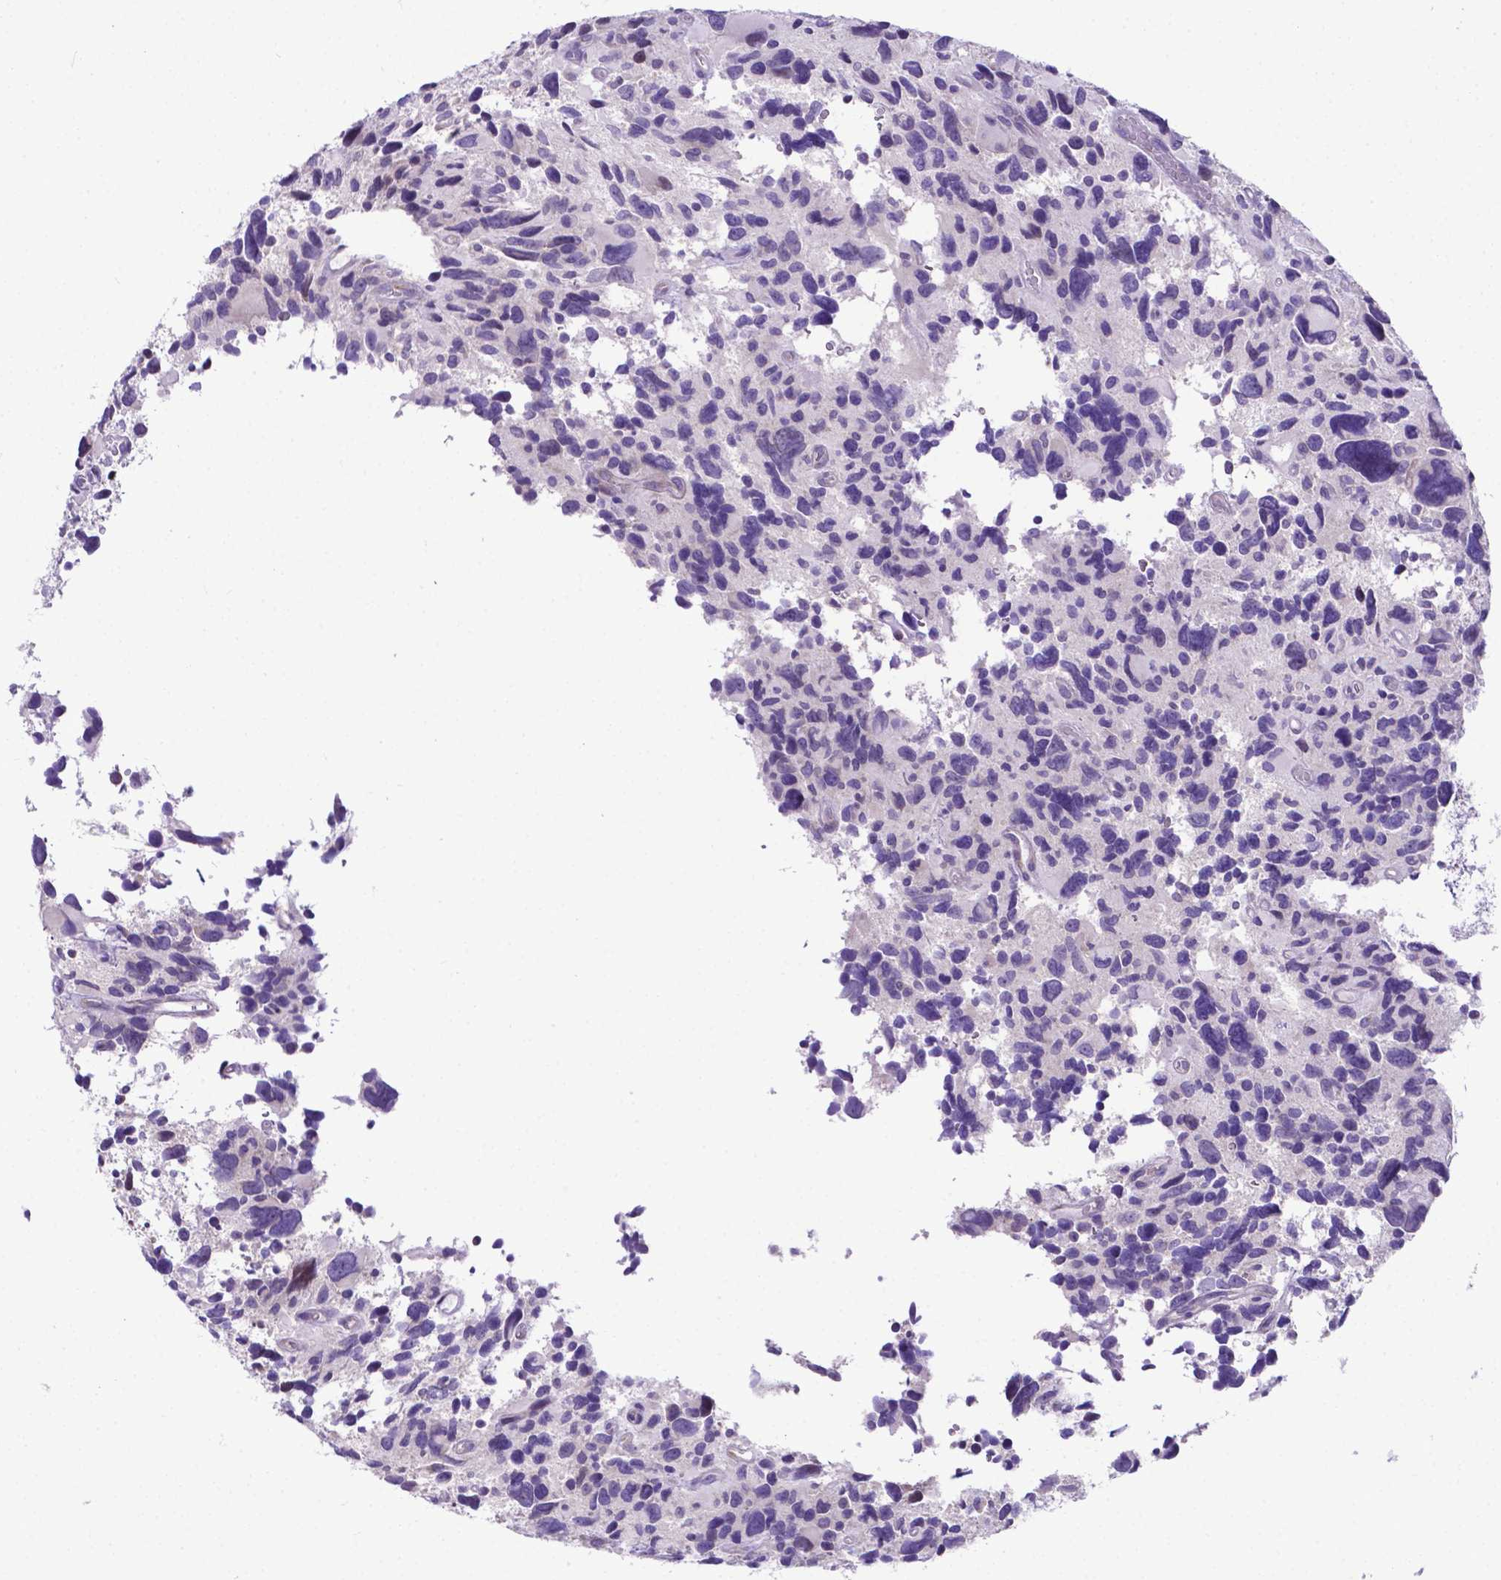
{"staining": {"intensity": "negative", "quantity": "none", "location": "none"}, "tissue": "glioma", "cell_type": "Tumor cells", "image_type": "cancer", "snomed": [{"axis": "morphology", "description": "Glioma, malignant, High grade"}, {"axis": "topography", "description": "Brain"}], "caption": "Immunohistochemical staining of malignant high-grade glioma exhibits no significant staining in tumor cells.", "gene": "RPL6", "patient": {"sex": "male", "age": 46}}